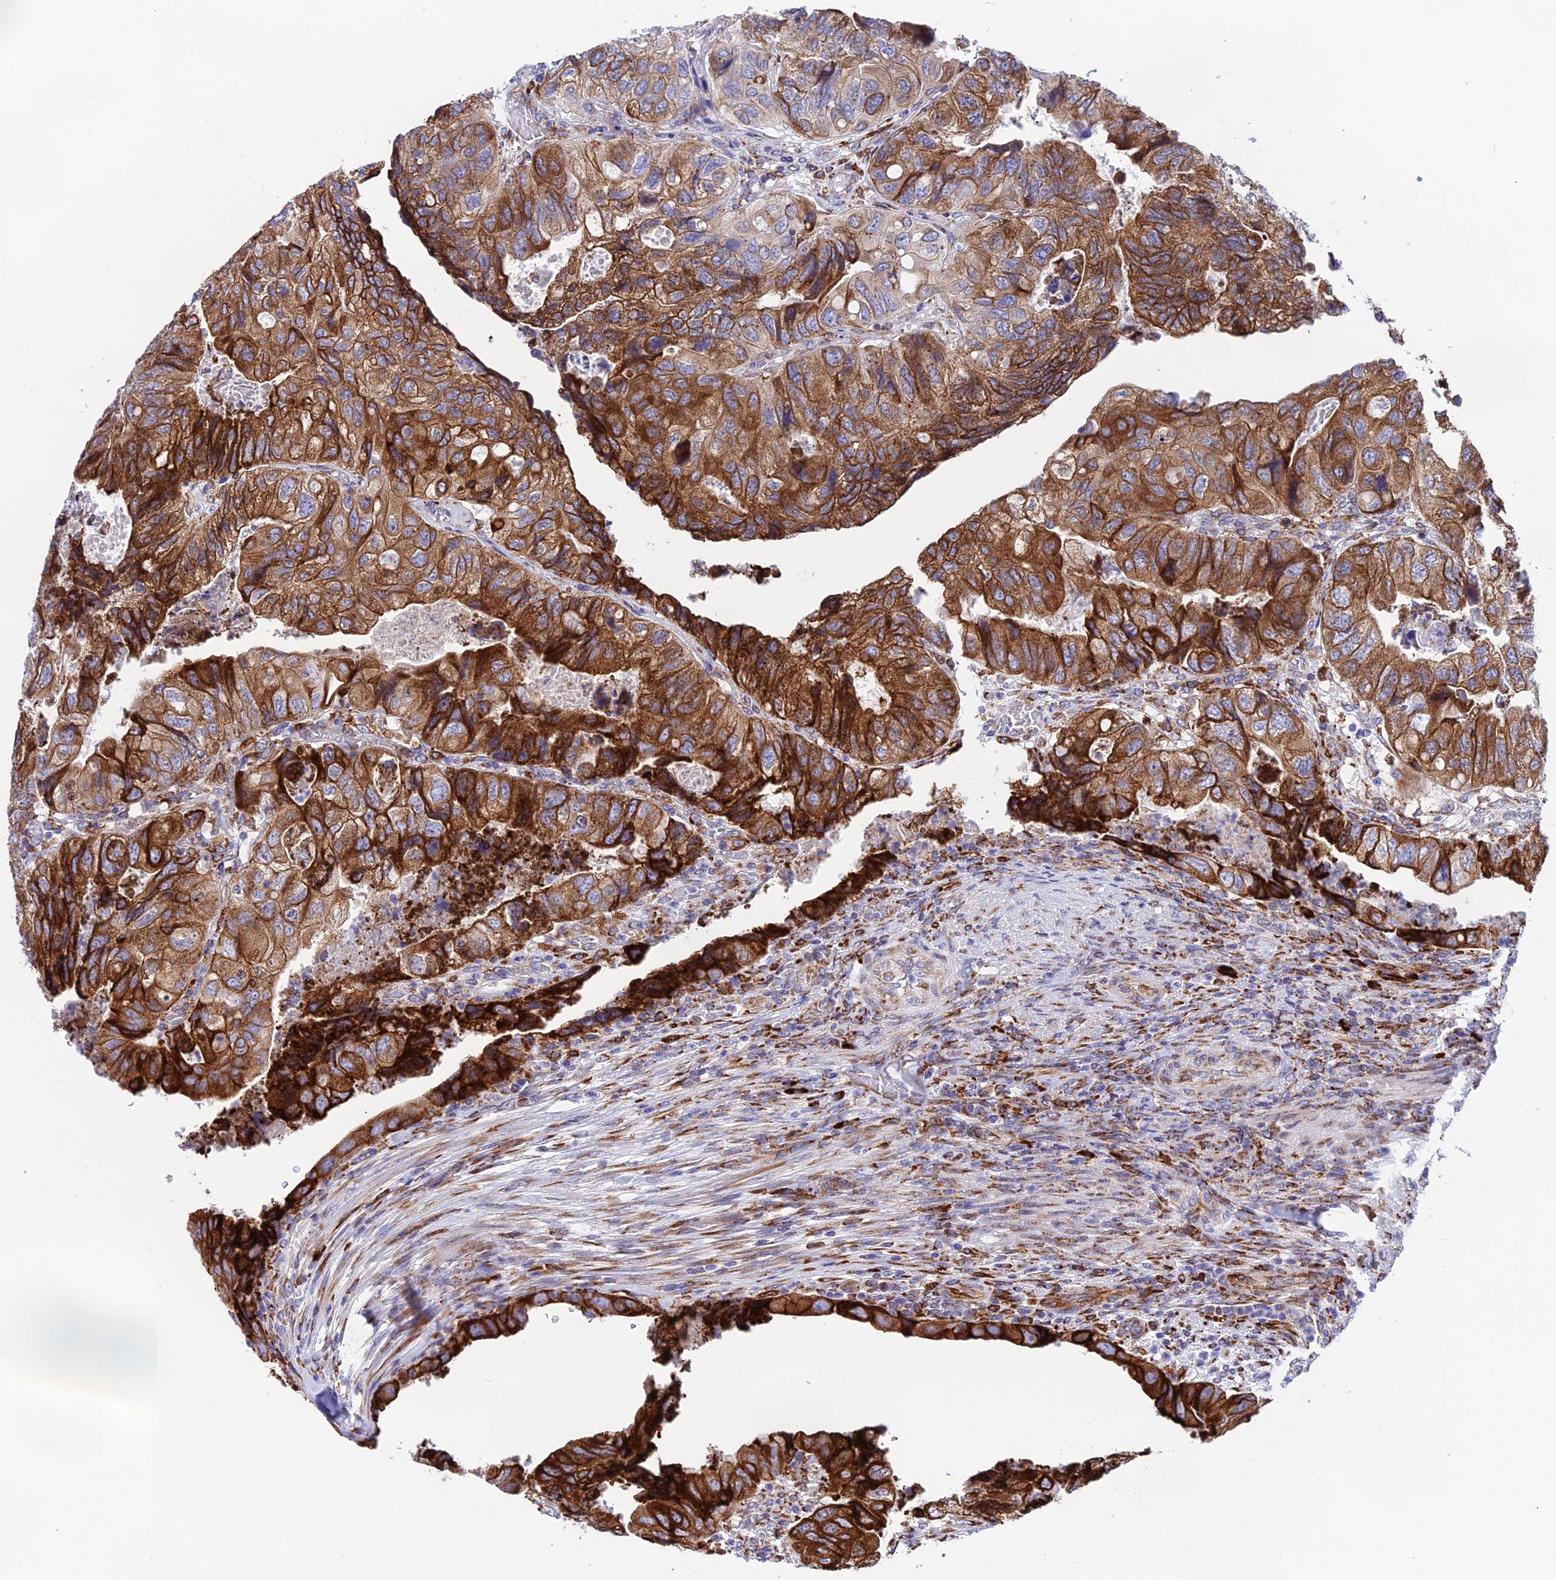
{"staining": {"intensity": "strong", "quantity": ">75%", "location": "cytoplasmic/membranous"}, "tissue": "colorectal cancer", "cell_type": "Tumor cells", "image_type": "cancer", "snomed": [{"axis": "morphology", "description": "Adenocarcinoma, NOS"}, {"axis": "topography", "description": "Rectum"}], "caption": "The immunohistochemical stain highlights strong cytoplasmic/membranous staining in tumor cells of colorectal cancer tissue. The staining was performed using DAB (3,3'-diaminobenzidine), with brown indicating positive protein expression. Nuclei are stained blue with hematoxylin.", "gene": "TUBGCP6", "patient": {"sex": "male", "age": 63}}